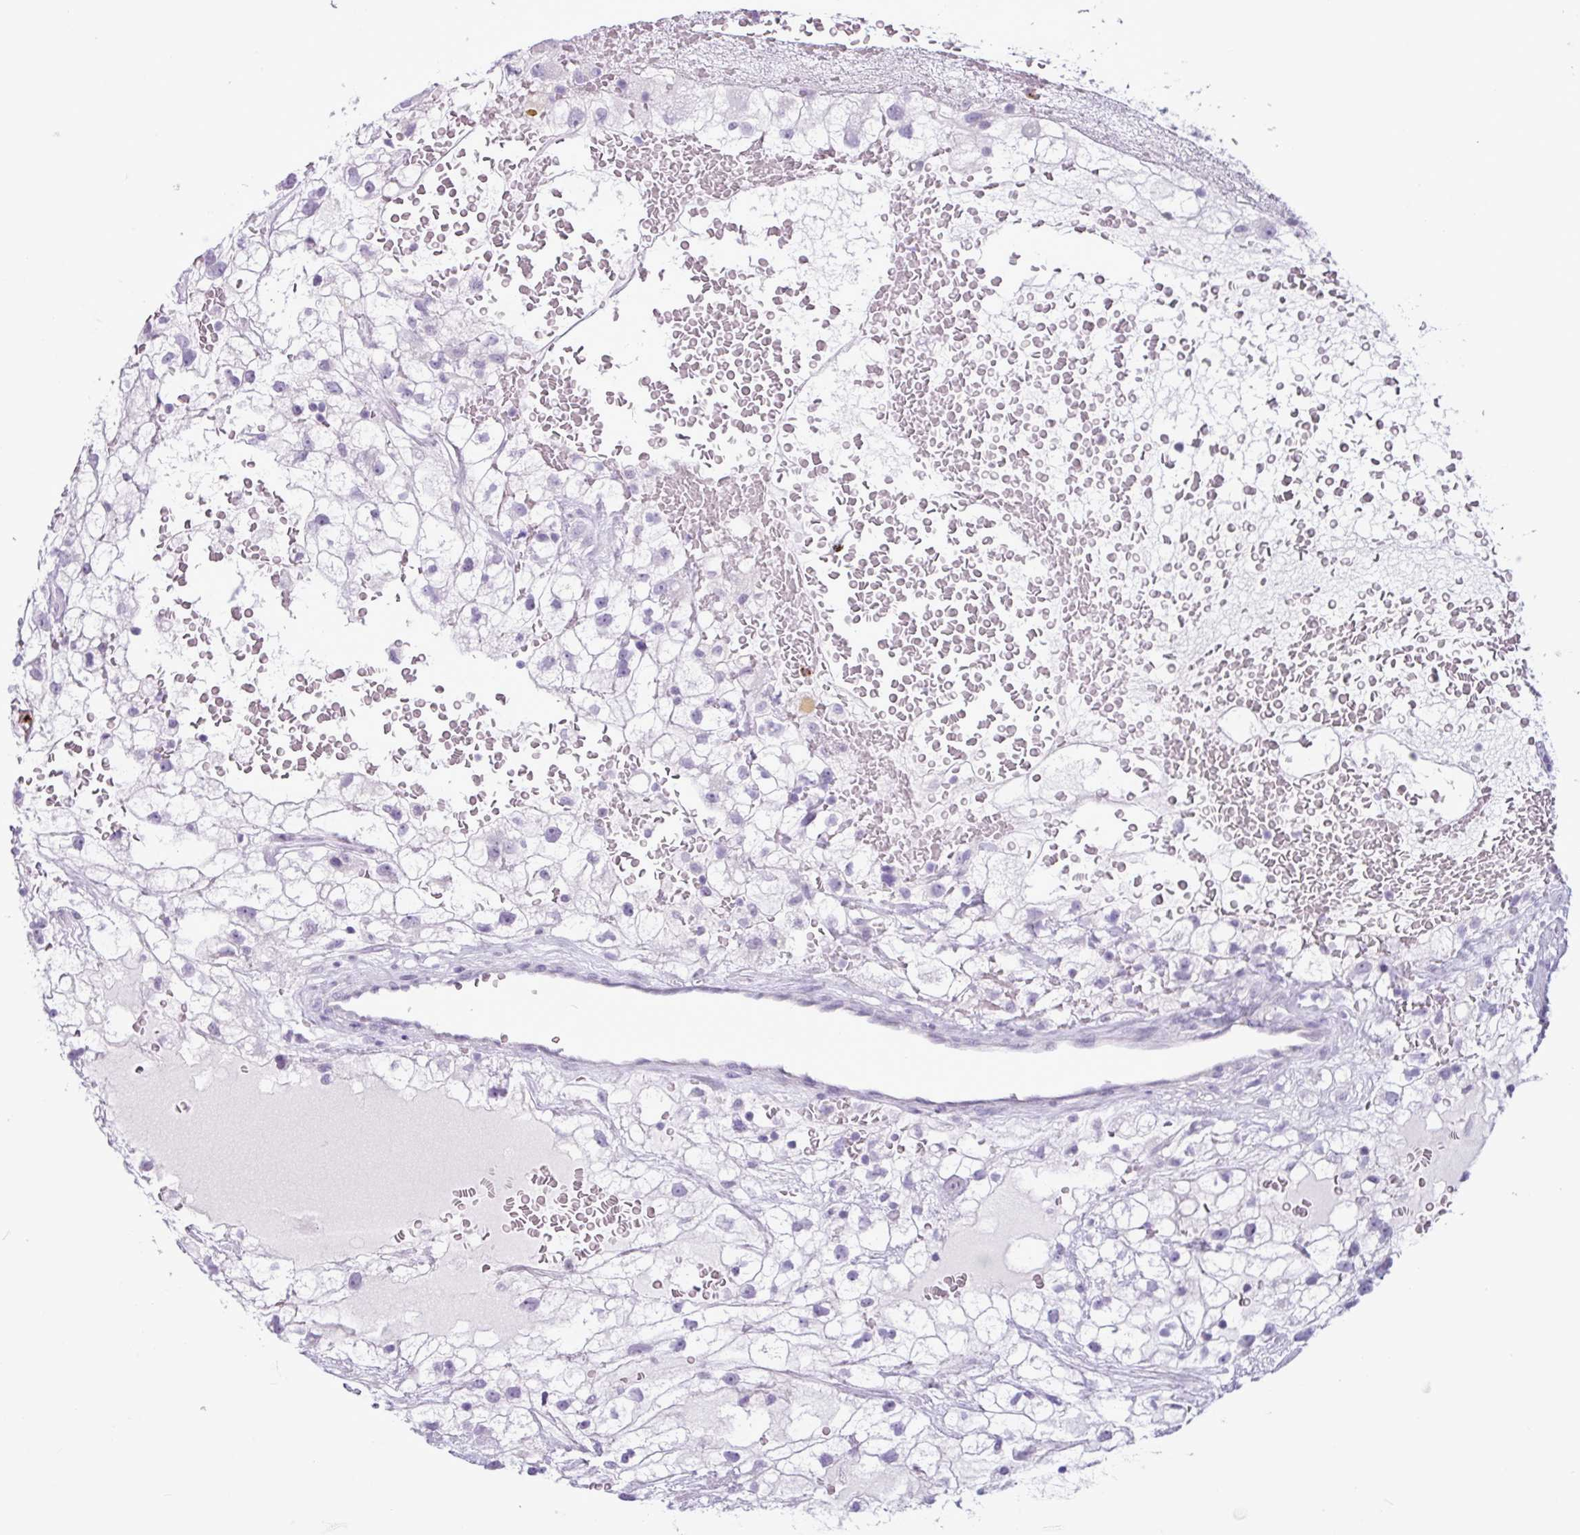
{"staining": {"intensity": "negative", "quantity": "none", "location": "none"}, "tissue": "renal cancer", "cell_type": "Tumor cells", "image_type": "cancer", "snomed": [{"axis": "morphology", "description": "Adenocarcinoma, NOS"}, {"axis": "topography", "description": "Kidney"}], "caption": "Immunohistochemistry of renal cancer (adenocarcinoma) demonstrates no positivity in tumor cells.", "gene": "TMEM178A", "patient": {"sex": "male", "age": 59}}